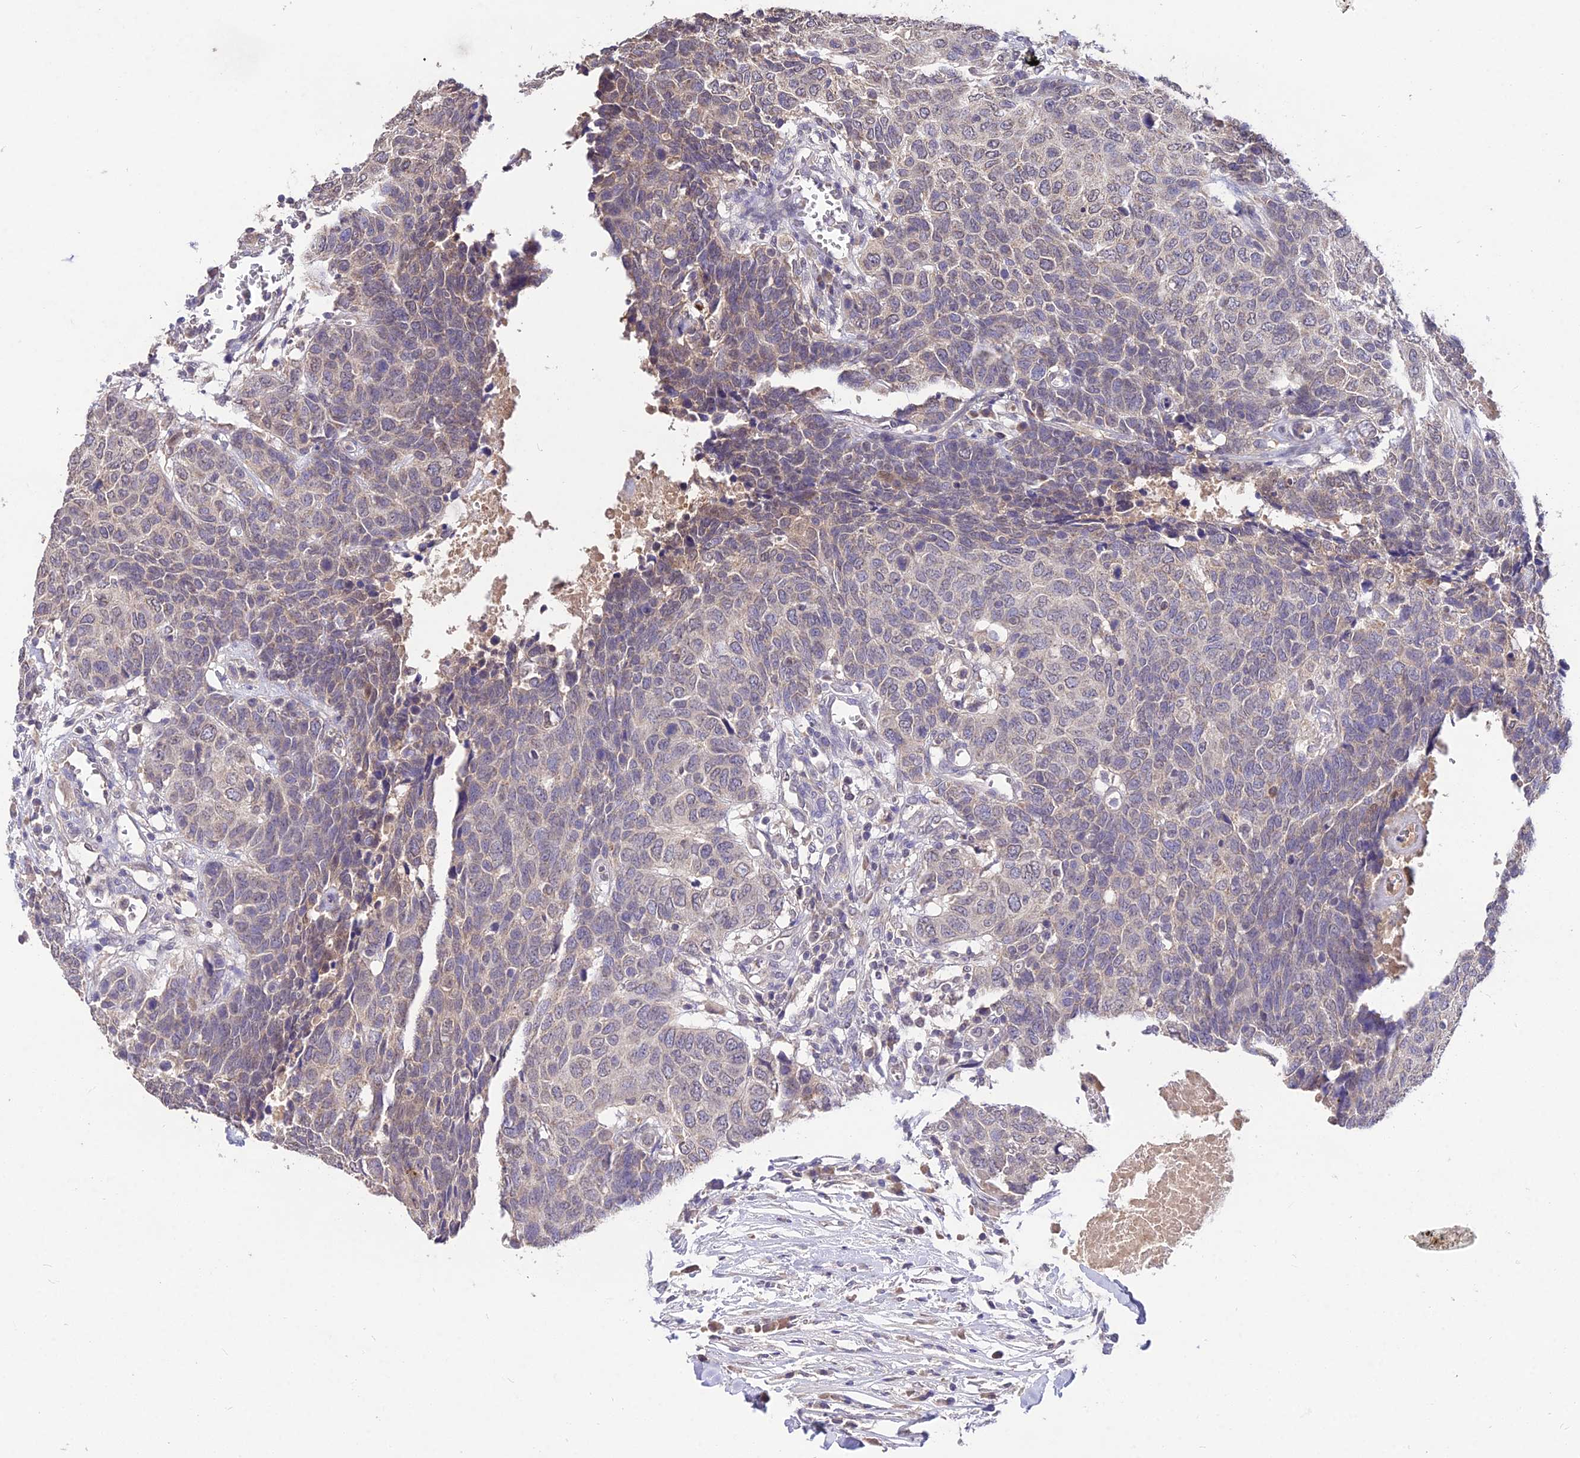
{"staining": {"intensity": "weak", "quantity": "<25%", "location": "cytoplasmic/membranous,nuclear"}, "tissue": "head and neck cancer", "cell_type": "Tumor cells", "image_type": "cancer", "snomed": [{"axis": "morphology", "description": "Squamous cell carcinoma, NOS"}, {"axis": "topography", "description": "Head-Neck"}], "caption": "Head and neck cancer was stained to show a protein in brown. There is no significant staining in tumor cells. (DAB (3,3'-diaminobenzidine) immunohistochemistry visualized using brightfield microscopy, high magnification).", "gene": "PGK1", "patient": {"sex": "male", "age": 66}}